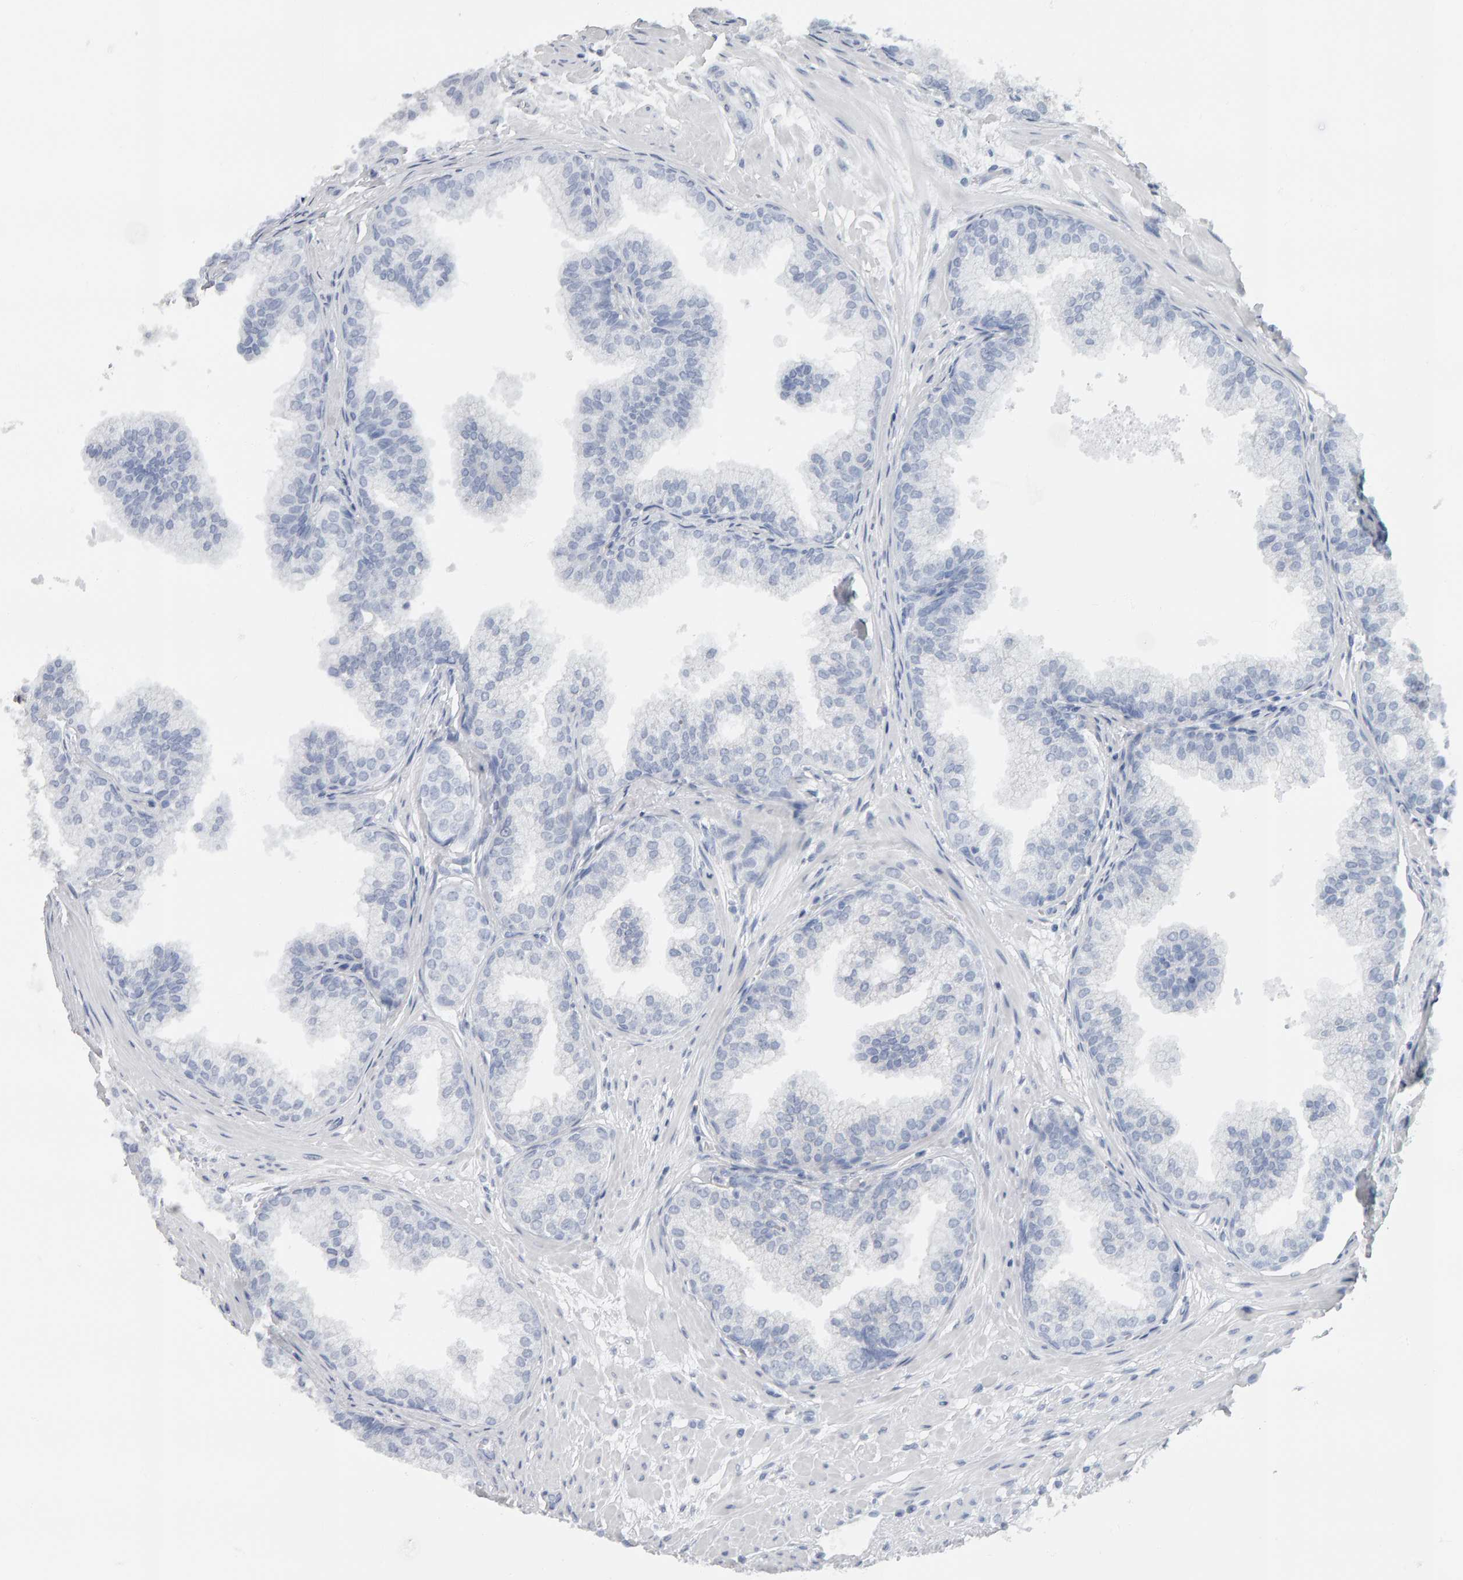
{"staining": {"intensity": "weak", "quantity": "25%-75%", "location": "cytoplasmic/membranous"}, "tissue": "prostate", "cell_type": "Glandular cells", "image_type": "normal", "snomed": [{"axis": "morphology", "description": "Normal tissue, NOS"}, {"axis": "morphology", "description": "Urothelial carcinoma, Low grade"}, {"axis": "topography", "description": "Urinary bladder"}, {"axis": "topography", "description": "Prostate"}], "caption": "Immunohistochemical staining of unremarkable human prostate displays 25%-75% levels of weak cytoplasmic/membranous protein staining in approximately 25%-75% of glandular cells. (Brightfield microscopy of DAB IHC at high magnification).", "gene": "ADHFE1", "patient": {"sex": "male", "age": 60}}